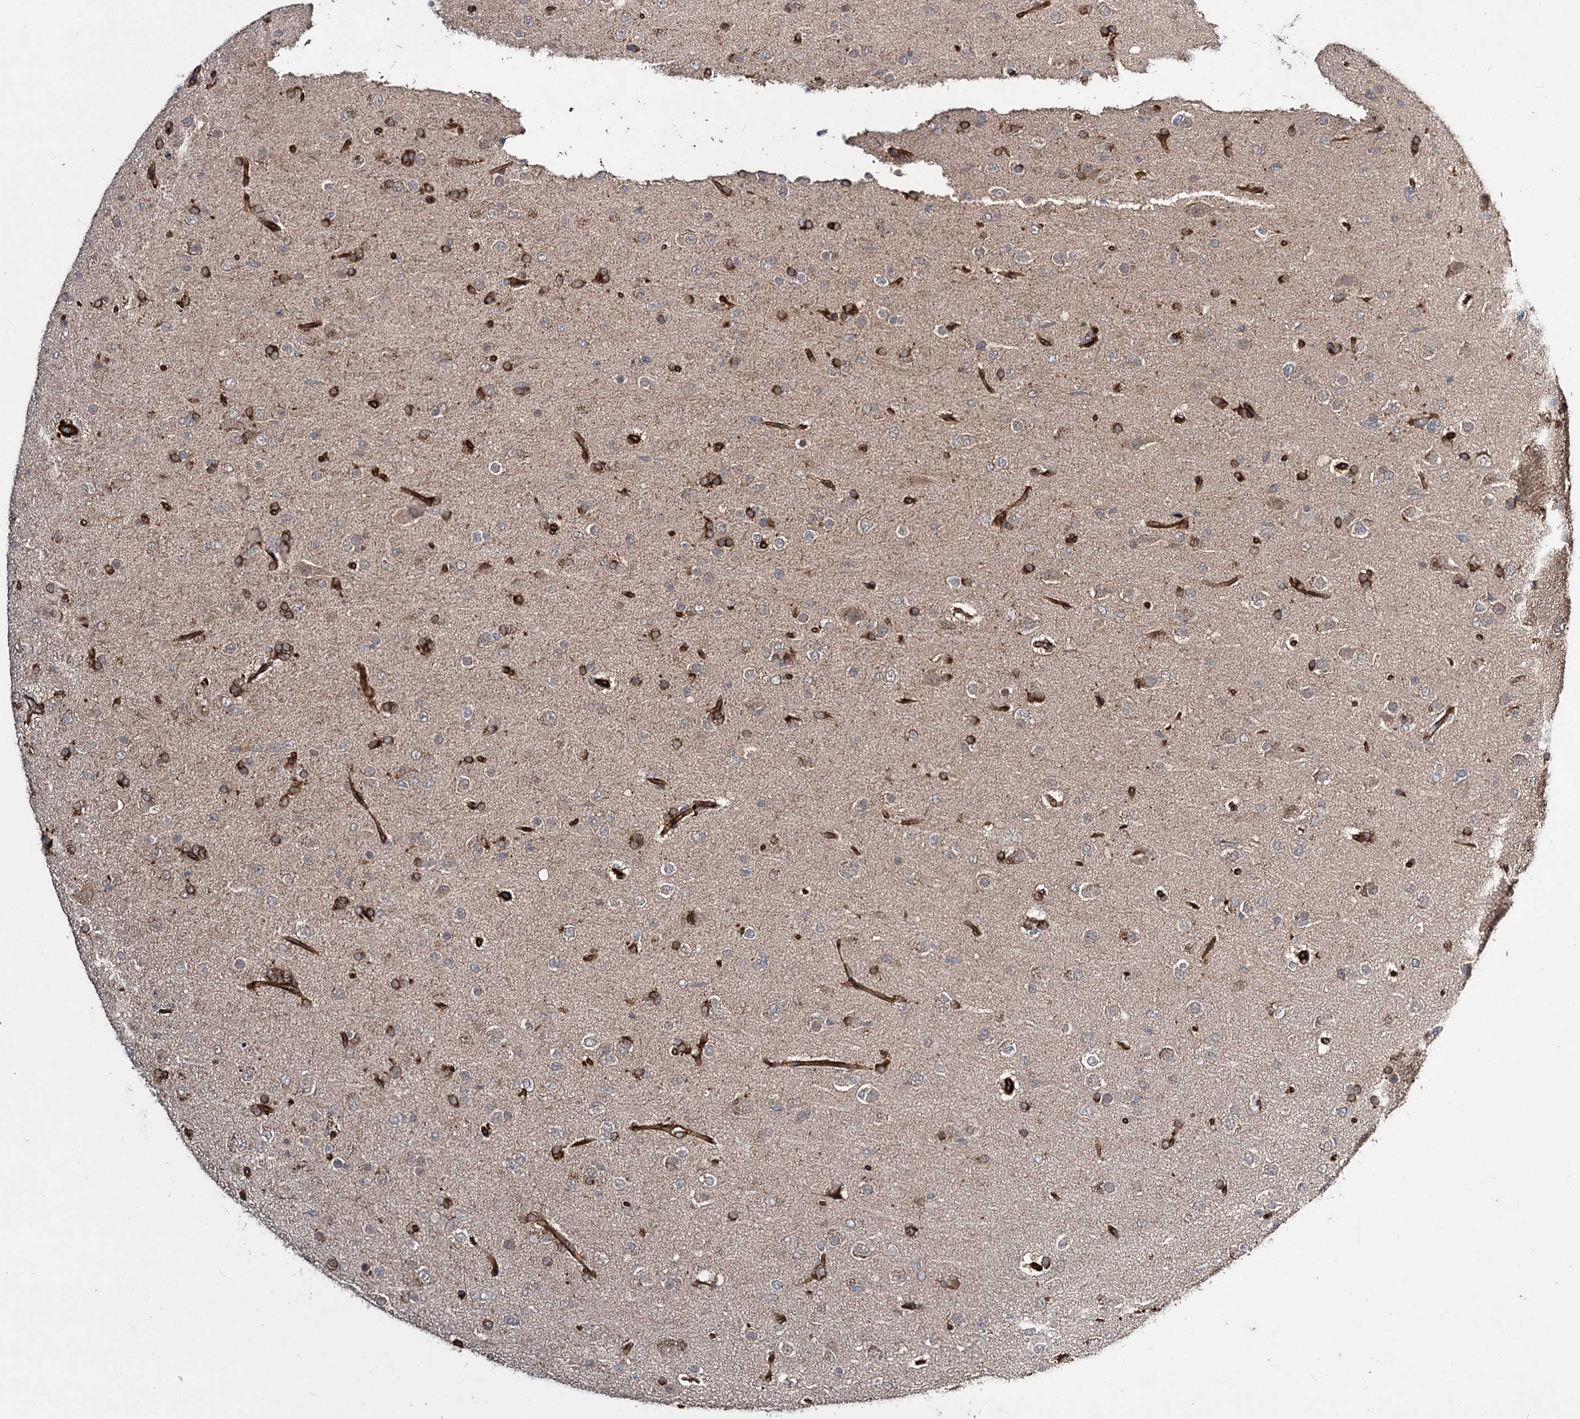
{"staining": {"intensity": "weak", "quantity": "25%-75%", "location": "cytoplasmic/membranous"}, "tissue": "glioma", "cell_type": "Tumor cells", "image_type": "cancer", "snomed": [{"axis": "morphology", "description": "Glioma, malignant, Low grade"}, {"axis": "topography", "description": "Brain"}], "caption": "This is an image of immunohistochemistry staining of low-grade glioma (malignant), which shows weak positivity in the cytoplasmic/membranous of tumor cells.", "gene": "MYO1C", "patient": {"sex": "male", "age": 65}}